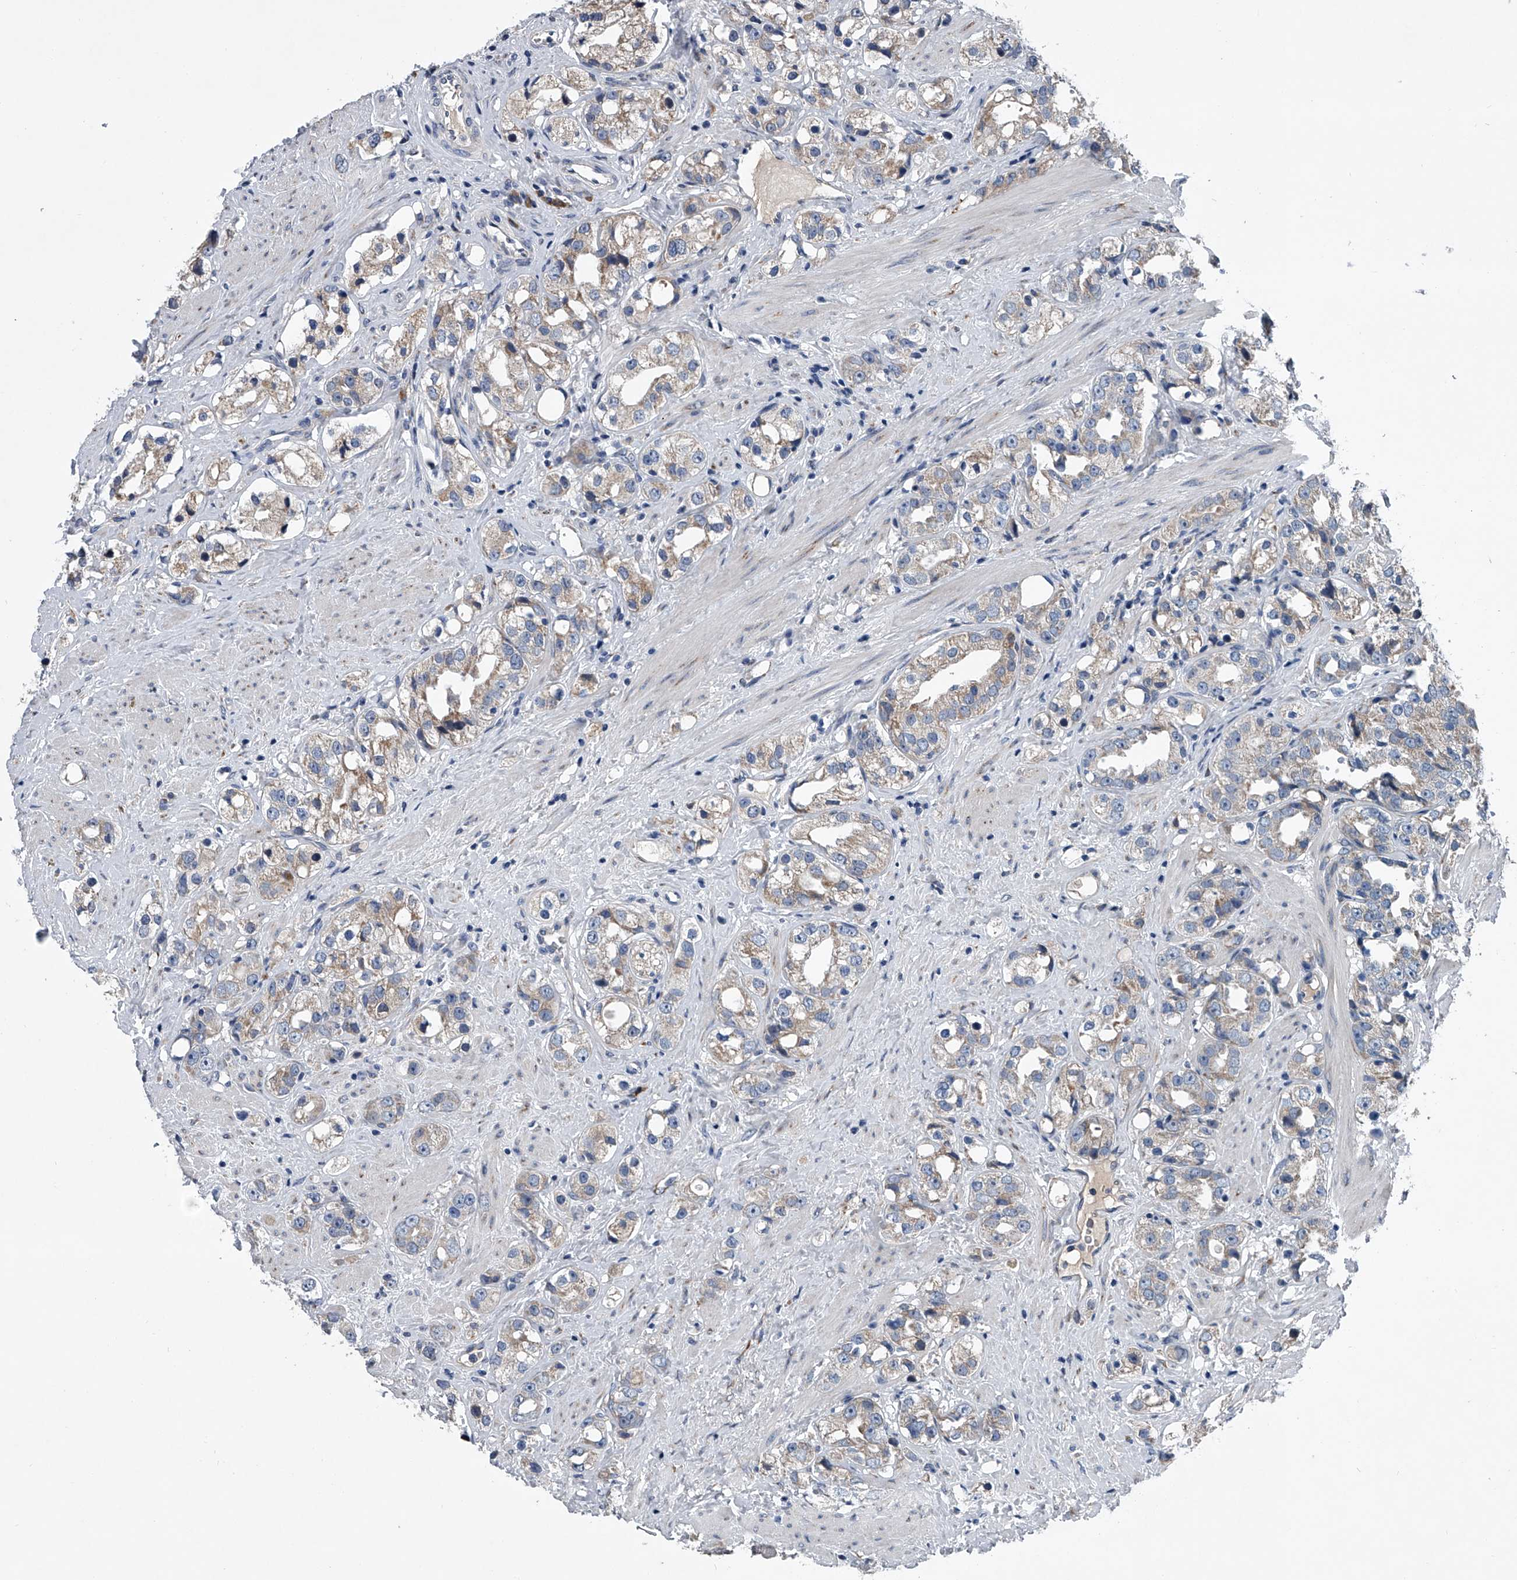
{"staining": {"intensity": "weak", "quantity": ">75%", "location": "cytoplasmic/membranous"}, "tissue": "prostate cancer", "cell_type": "Tumor cells", "image_type": "cancer", "snomed": [{"axis": "morphology", "description": "Adenocarcinoma, NOS"}, {"axis": "topography", "description": "Prostate"}], "caption": "This is a histology image of IHC staining of prostate cancer (adenocarcinoma), which shows weak expression in the cytoplasmic/membranous of tumor cells.", "gene": "ABCG1", "patient": {"sex": "male", "age": 79}}